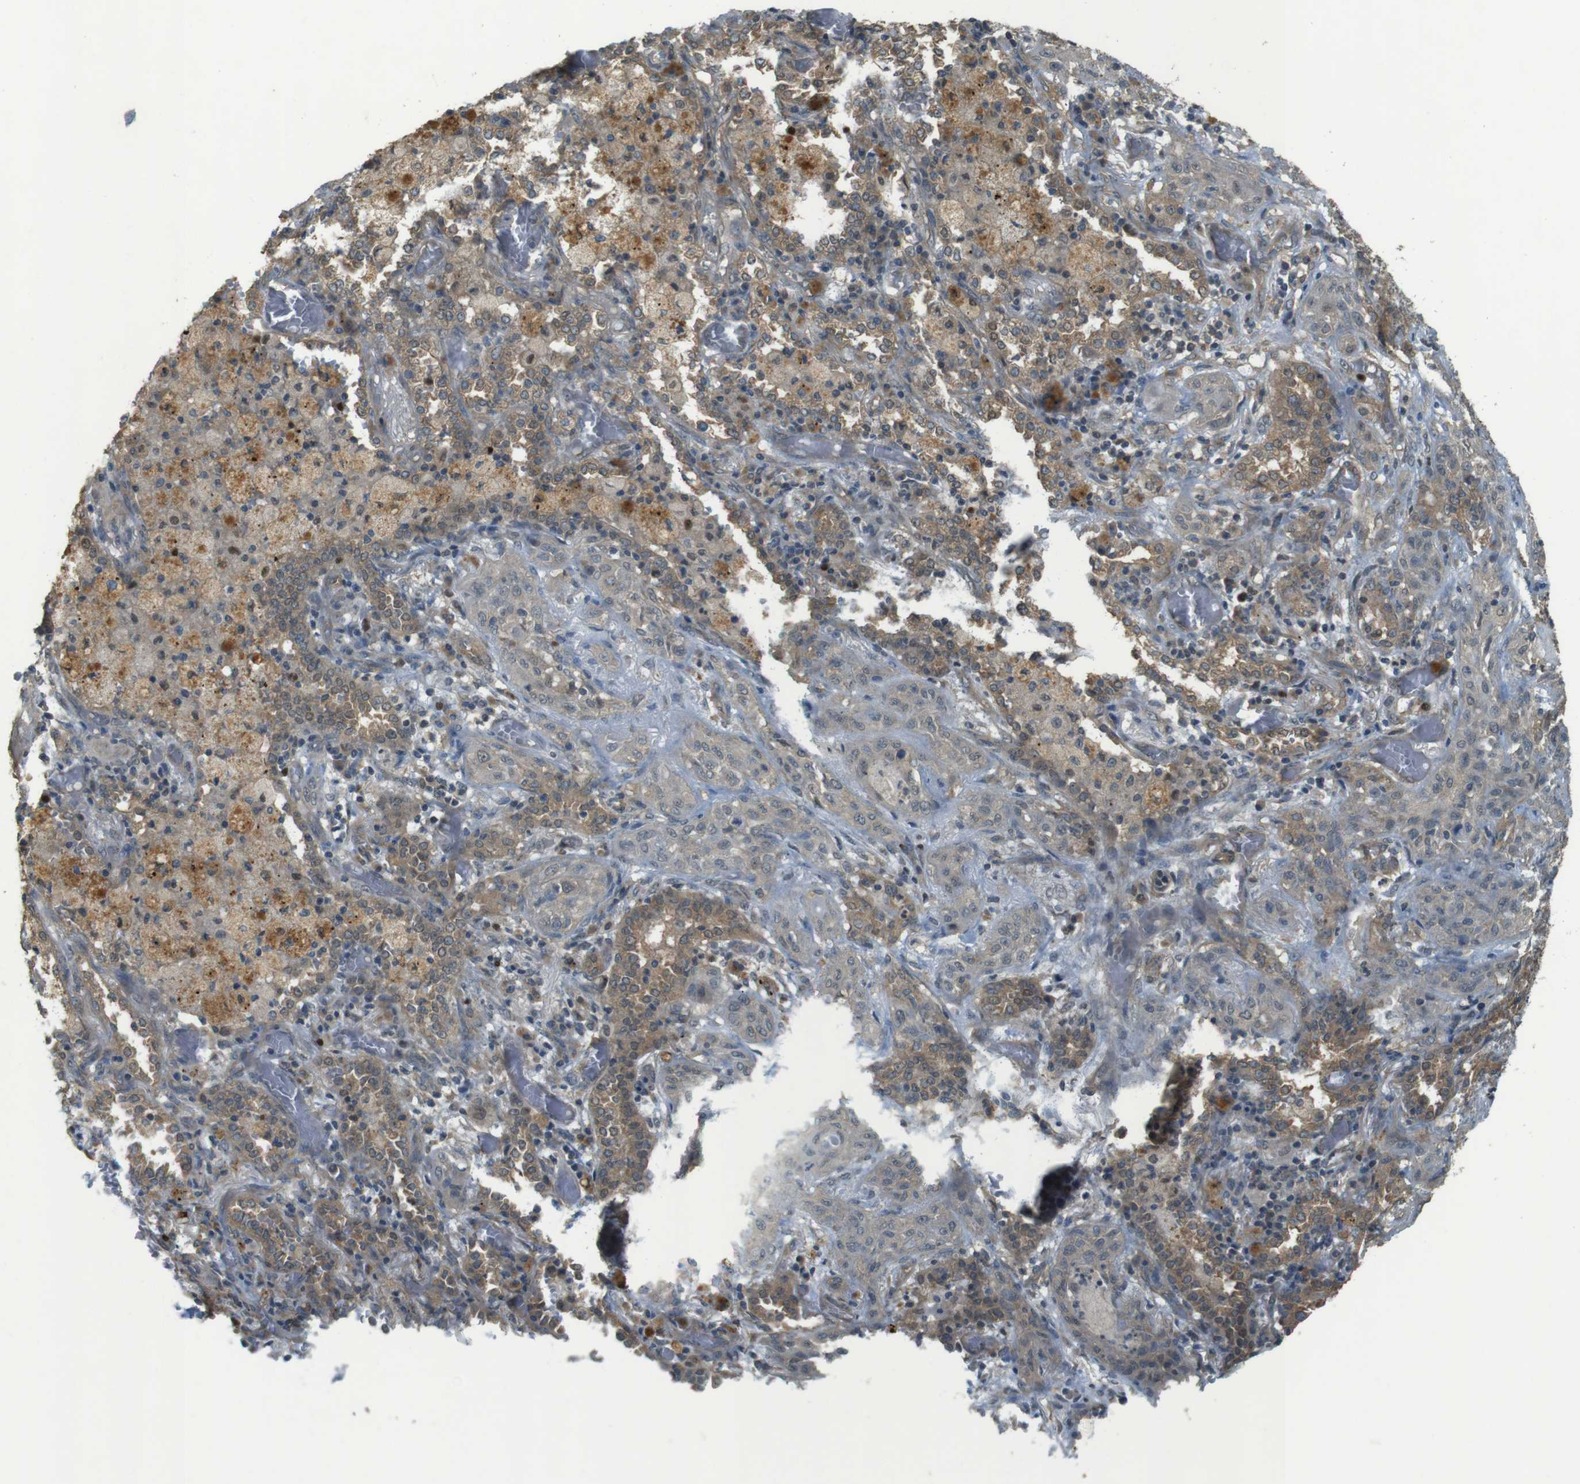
{"staining": {"intensity": "weak", "quantity": ">75%", "location": "cytoplasmic/membranous"}, "tissue": "lung cancer", "cell_type": "Tumor cells", "image_type": "cancer", "snomed": [{"axis": "morphology", "description": "Squamous cell carcinoma, NOS"}, {"axis": "topography", "description": "Lung"}], "caption": "Protein staining by immunohistochemistry (IHC) displays weak cytoplasmic/membranous staining in approximately >75% of tumor cells in squamous cell carcinoma (lung).", "gene": "ZDHHC20", "patient": {"sex": "female", "age": 47}}